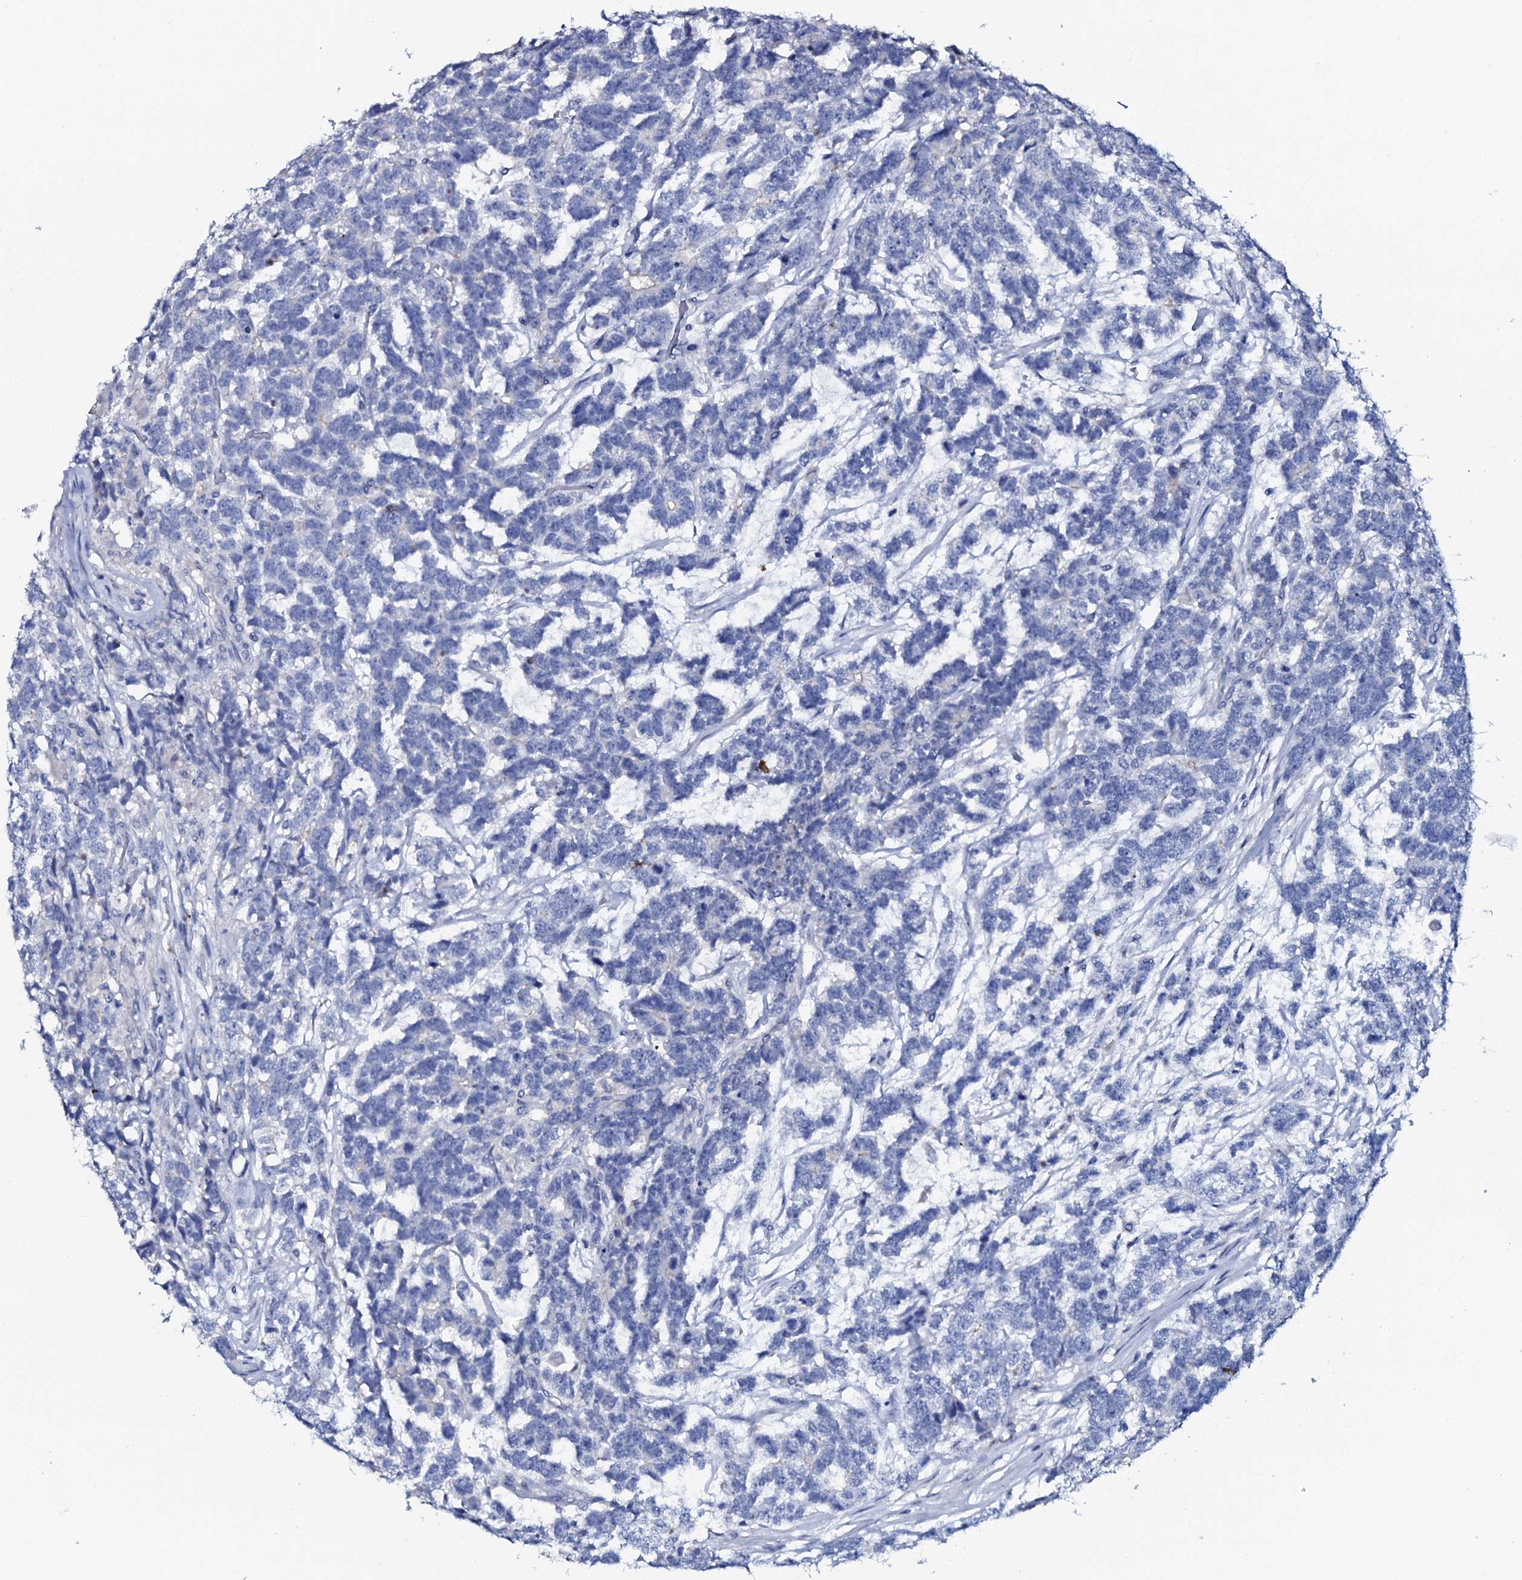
{"staining": {"intensity": "negative", "quantity": "none", "location": "none"}, "tissue": "testis cancer", "cell_type": "Tumor cells", "image_type": "cancer", "snomed": [{"axis": "morphology", "description": "Carcinoma, Embryonal, NOS"}, {"axis": "topography", "description": "Testis"}], "caption": "IHC of human embryonal carcinoma (testis) exhibits no expression in tumor cells. Brightfield microscopy of immunohistochemistry (IHC) stained with DAB (brown) and hematoxylin (blue), captured at high magnification.", "gene": "AMER2", "patient": {"sex": "male", "age": 26}}